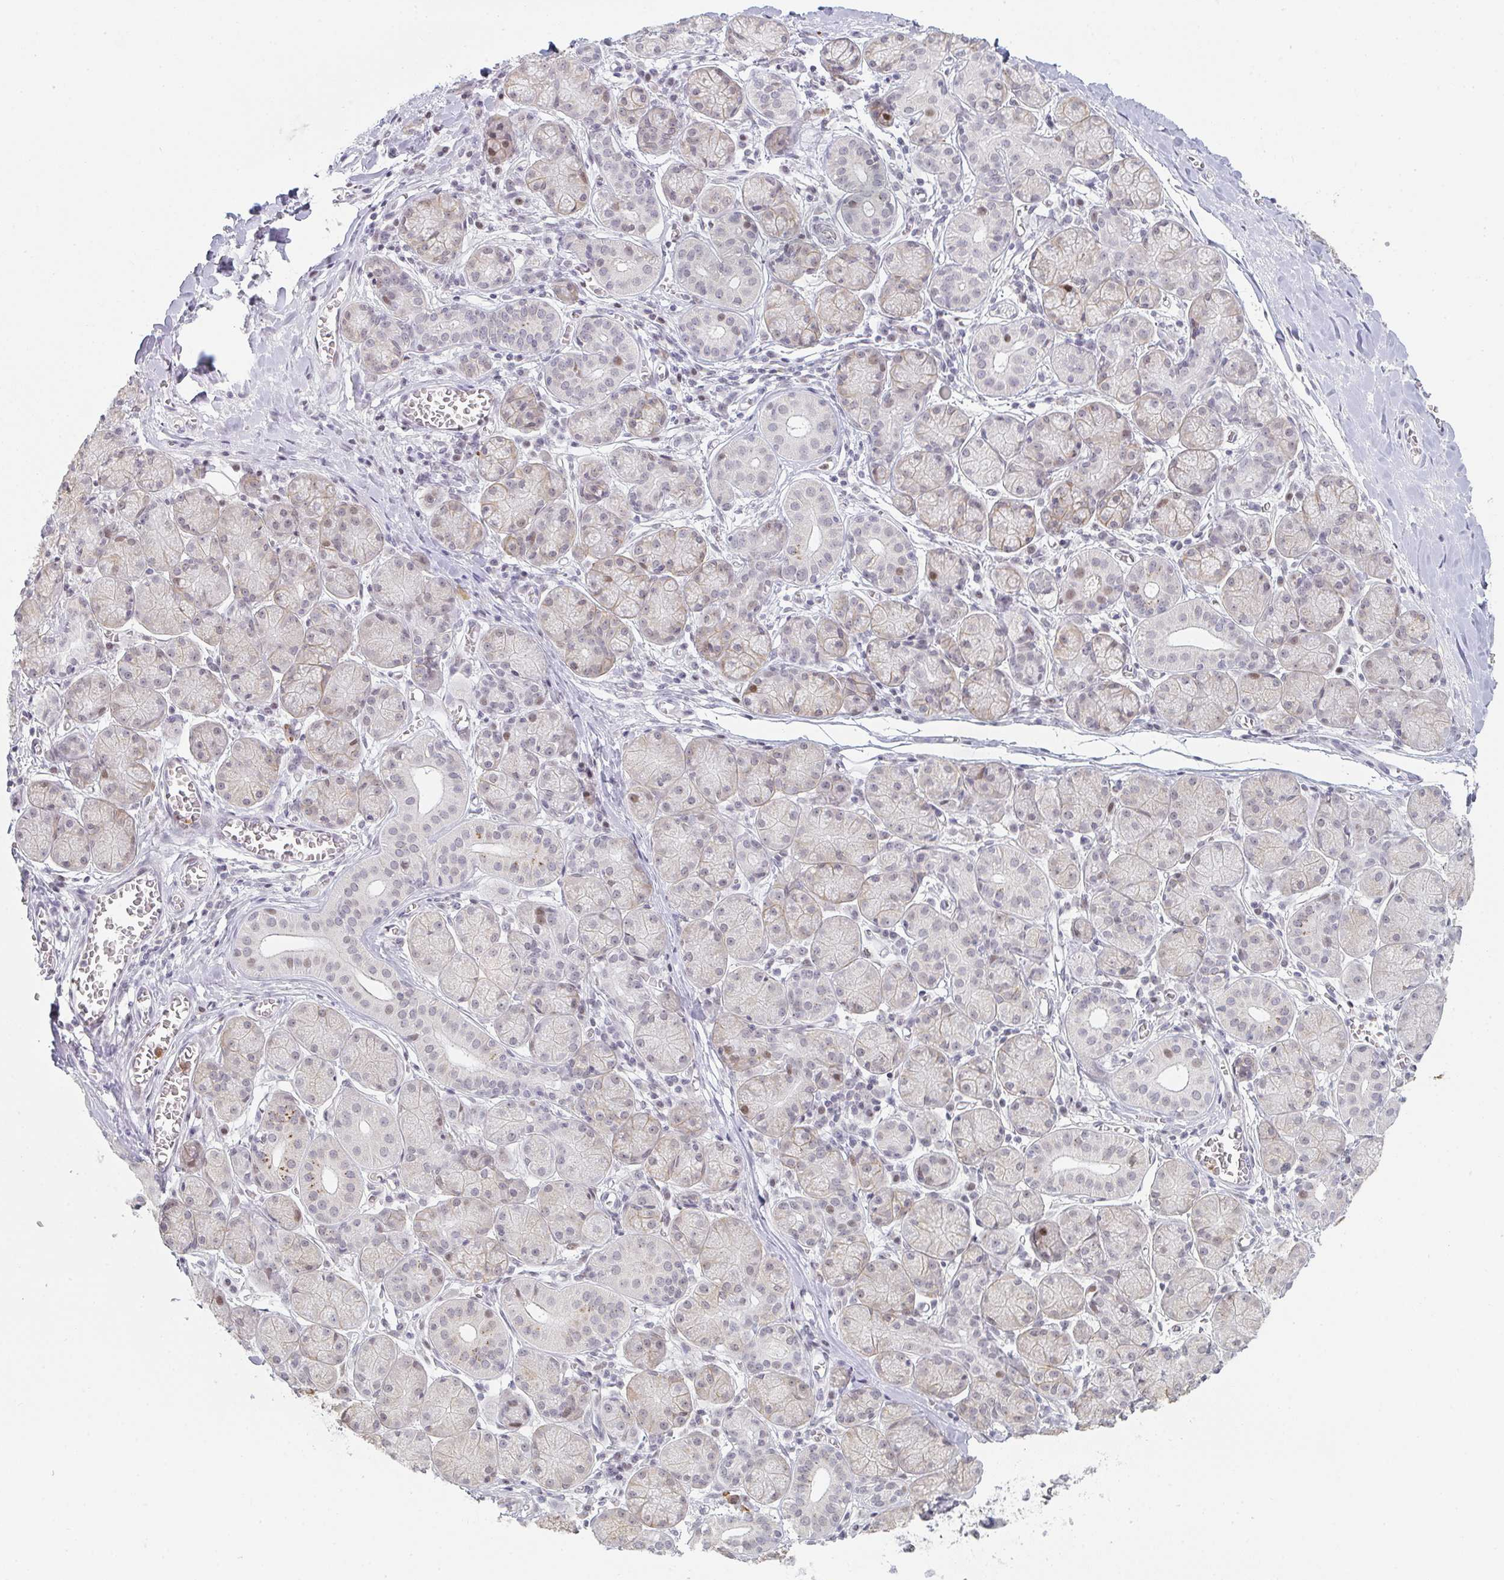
{"staining": {"intensity": "moderate", "quantity": "25%-75%", "location": "cytoplasmic/membranous,nuclear"}, "tissue": "salivary gland", "cell_type": "Glandular cells", "image_type": "normal", "snomed": [{"axis": "morphology", "description": "Normal tissue, NOS"}, {"axis": "topography", "description": "Salivary gland"}], "caption": "Normal salivary gland displays moderate cytoplasmic/membranous,nuclear expression in approximately 25%-75% of glandular cells, visualized by immunohistochemistry.", "gene": "LIN54", "patient": {"sex": "female", "age": 24}}